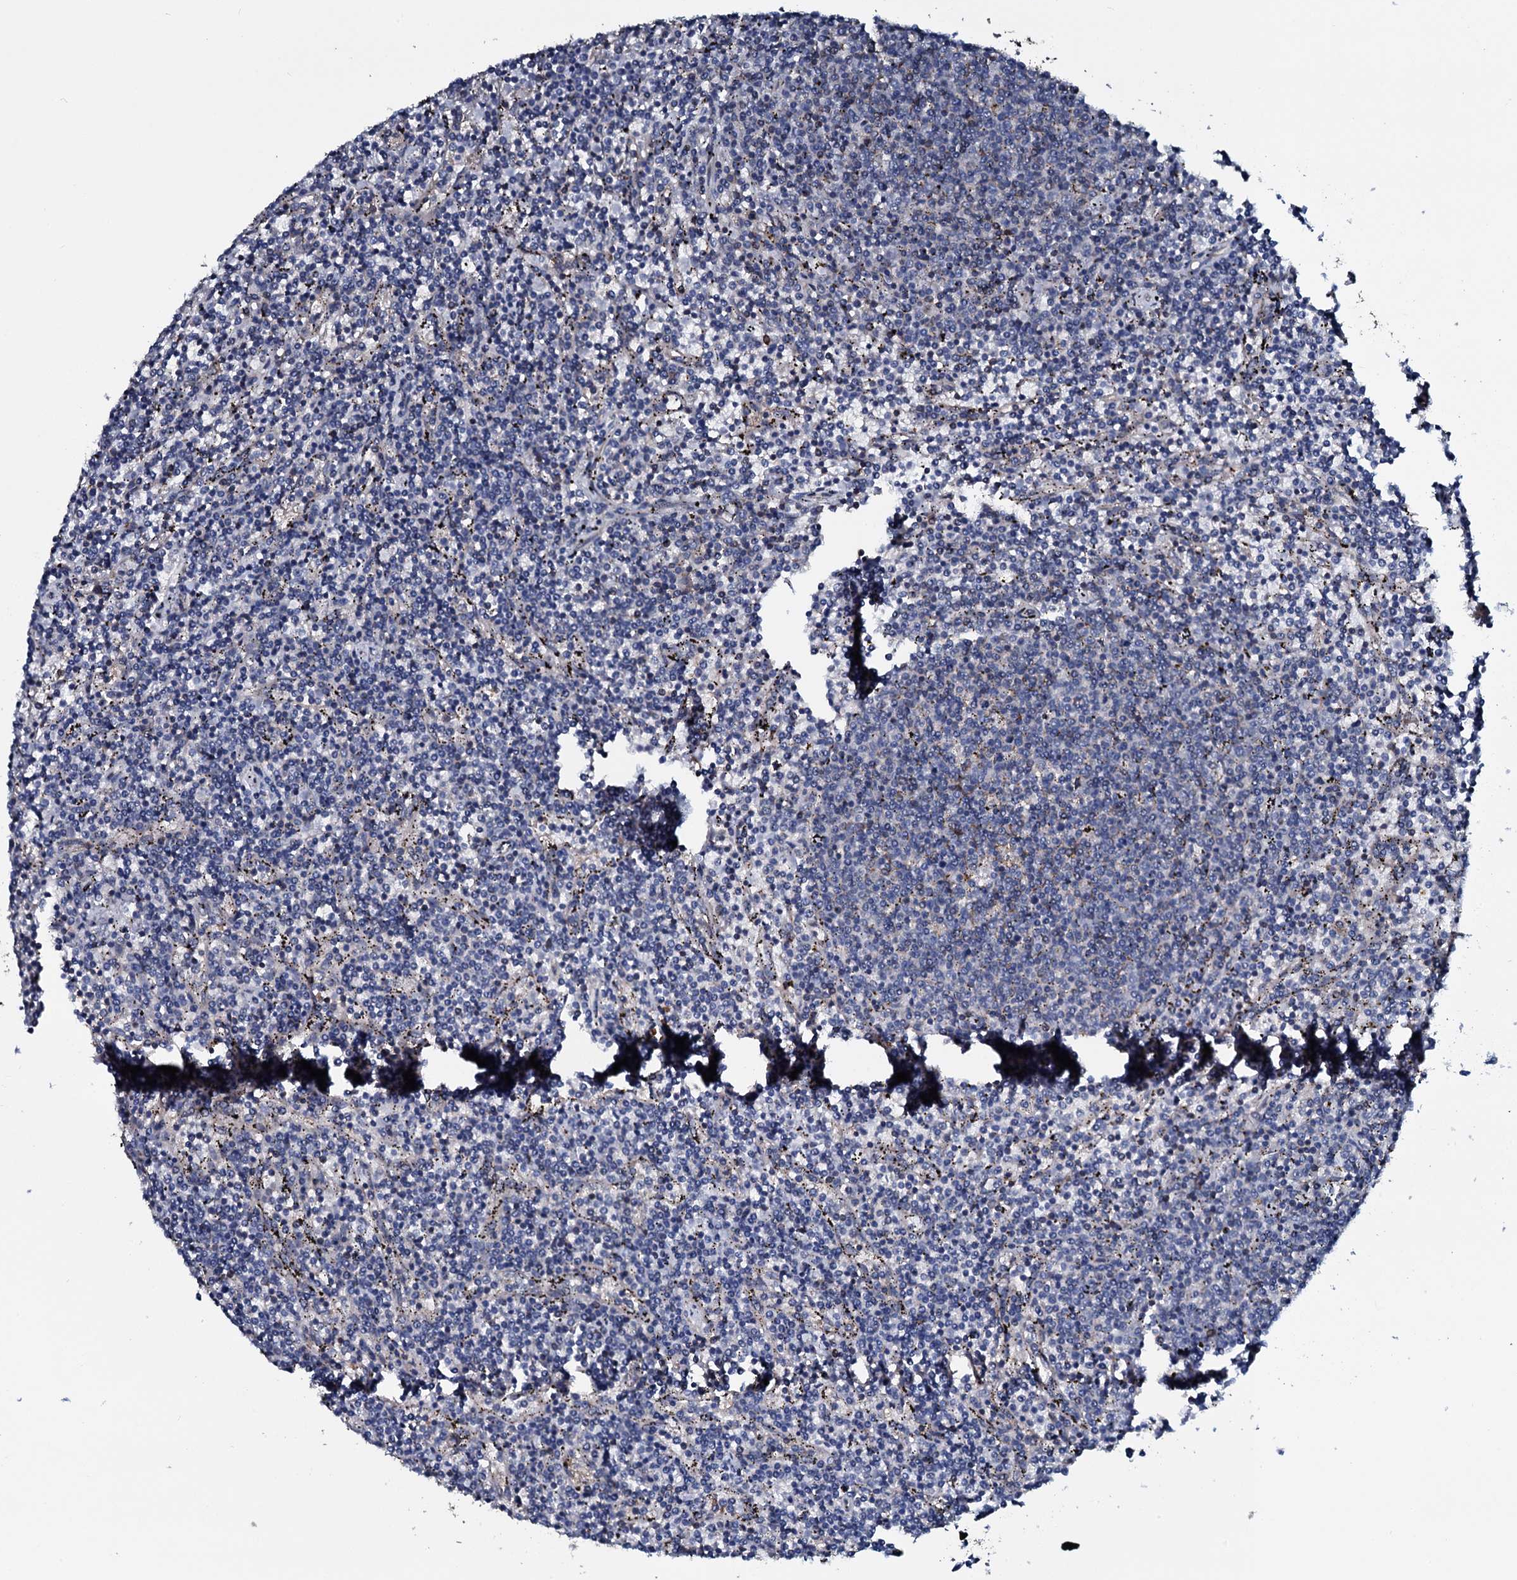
{"staining": {"intensity": "negative", "quantity": "none", "location": "none"}, "tissue": "lymphoma", "cell_type": "Tumor cells", "image_type": "cancer", "snomed": [{"axis": "morphology", "description": "Malignant lymphoma, non-Hodgkin's type, Low grade"}, {"axis": "topography", "description": "Spleen"}], "caption": "Tumor cells are negative for protein expression in human low-grade malignant lymphoma, non-Hodgkin's type. (DAB (3,3'-diaminobenzidine) IHC visualized using brightfield microscopy, high magnification).", "gene": "IL12B", "patient": {"sex": "female", "age": 50}}